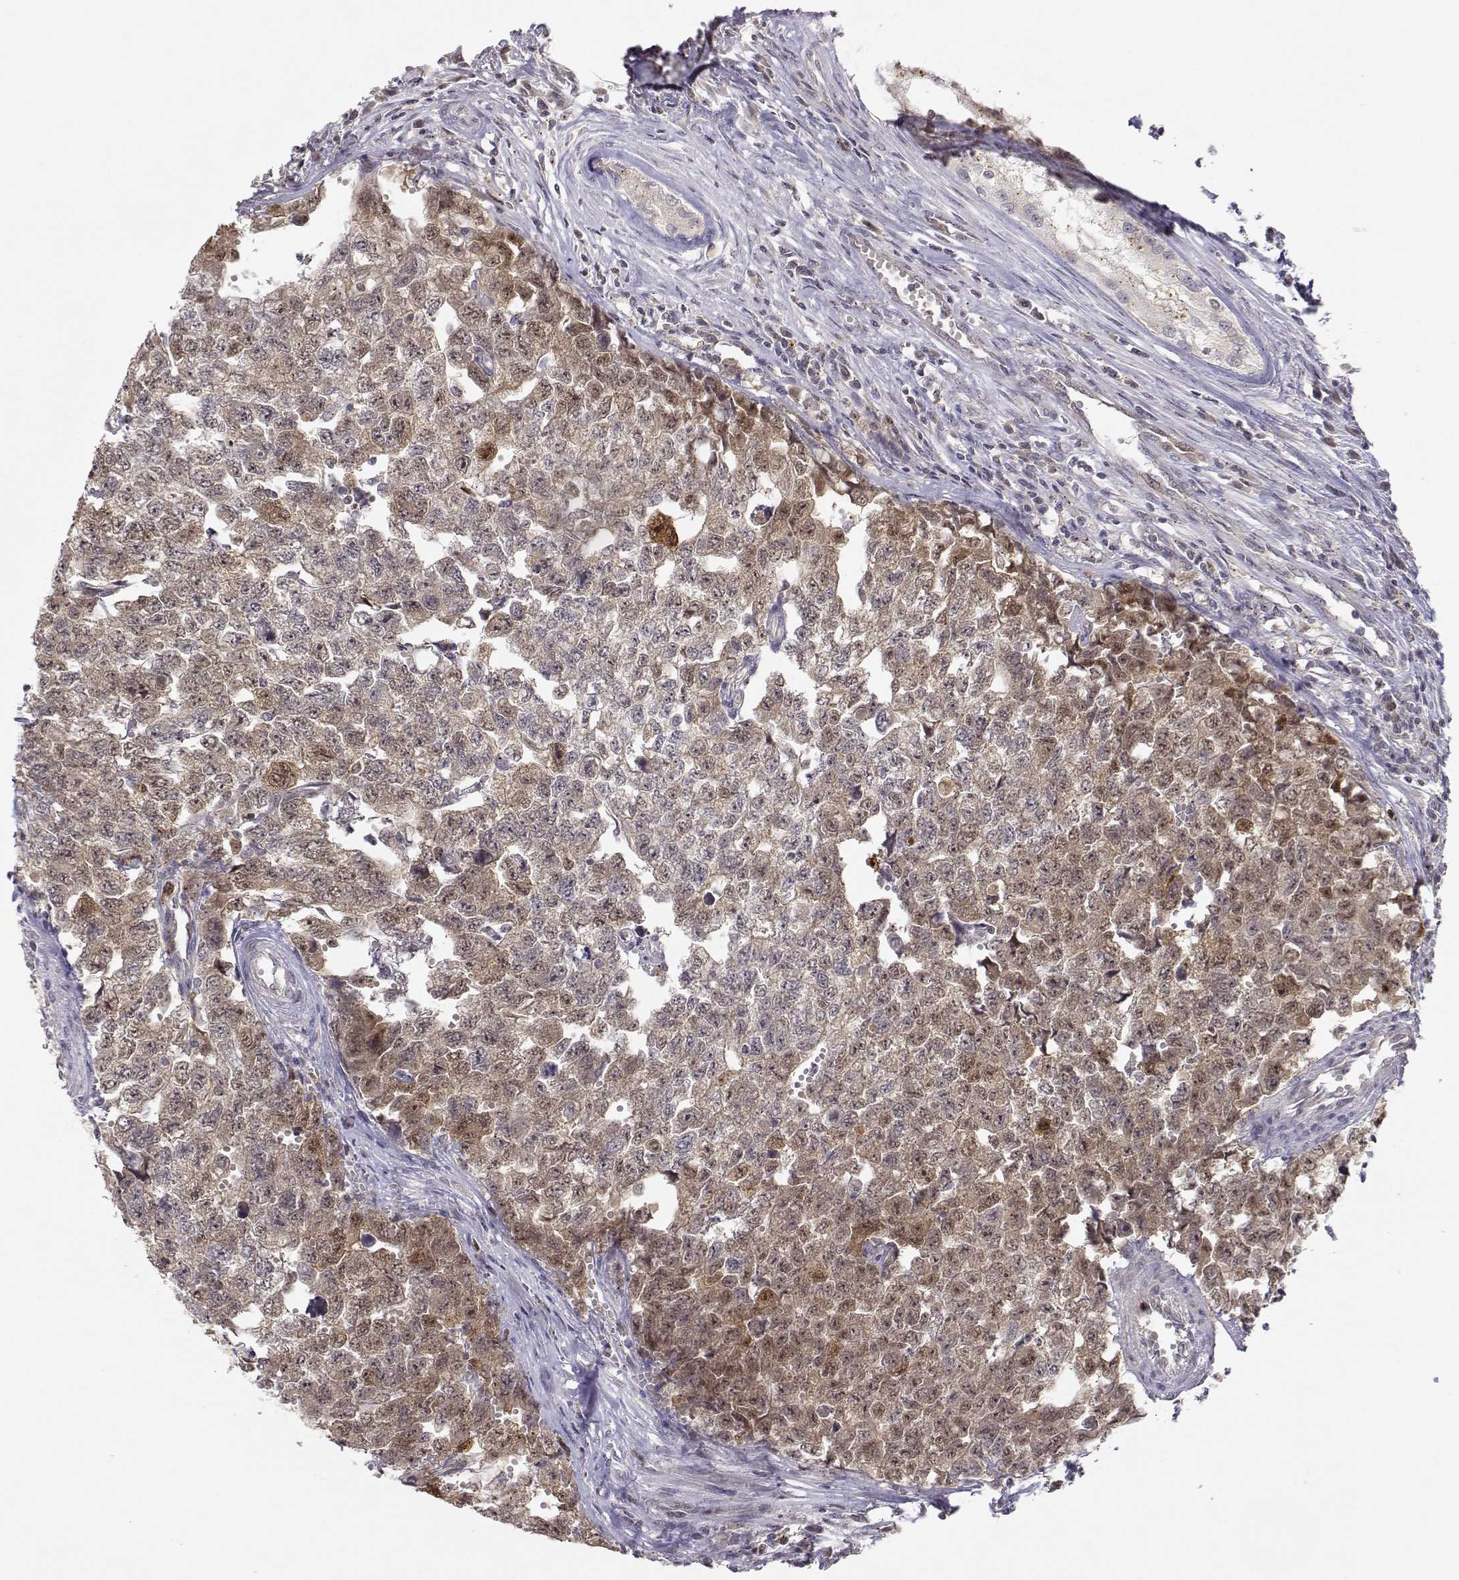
{"staining": {"intensity": "moderate", "quantity": ">75%", "location": "cytoplasmic/membranous,nuclear"}, "tissue": "testis cancer", "cell_type": "Tumor cells", "image_type": "cancer", "snomed": [{"axis": "morphology", "description": "Seminoma, NOS"}, {"axis": "morphology", "description": "Carcinoma, Embryonal, NOS"}, {"axis": "topography", "description": "Testis"}], "caption": "Tumor cells exhibit moderate cytoplasmic/membranous and nuclear expression in approximately >75% of cells in testis cancer (embryonal carcinoma).", "gene": "RAD51", "patient": {"sex": "male", "age": 22}}